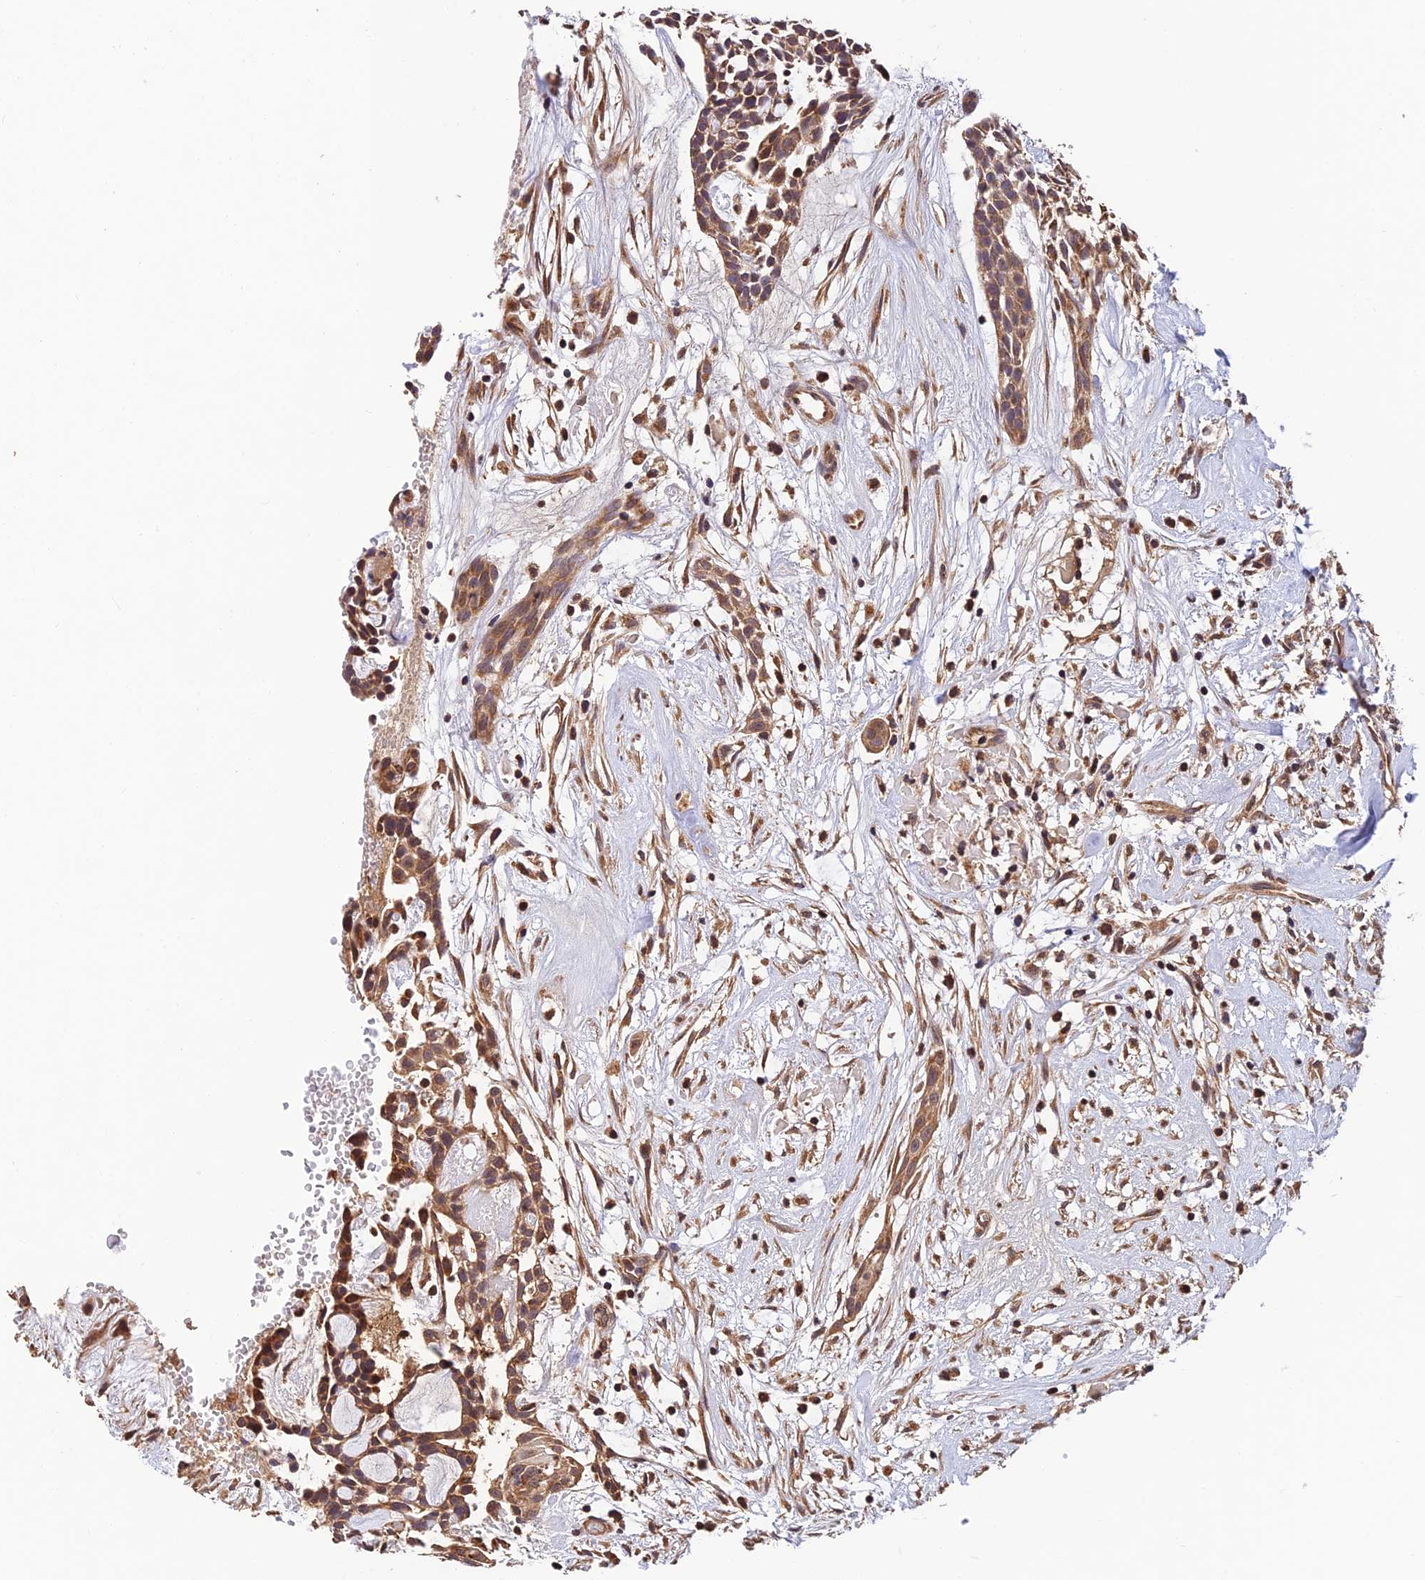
{"staining": {"intensity": "moderate", "quantity": ">75%", "location": "cytoplasmic/membranous"}, "tissue": "head and neck cancer", "cell_type": "Tumor cells", "image_type": "cancer", "snomed": [{"axis": "morphology", "description": "Adenocarcinoma, NOS"}, {"axis": "topography", "description": "Subcutis"}, {"axis": "topography", "description": "Head-Neck"}], "caption": "A photomicrograph showing moderate cytoplasmic/membranous staining in about >75% of tumor cells in head and neck cancer, as visualized by brown immunohistochemical staining.", "gene": "MNS1", "patient": {"sex": "female", "age": 73}}